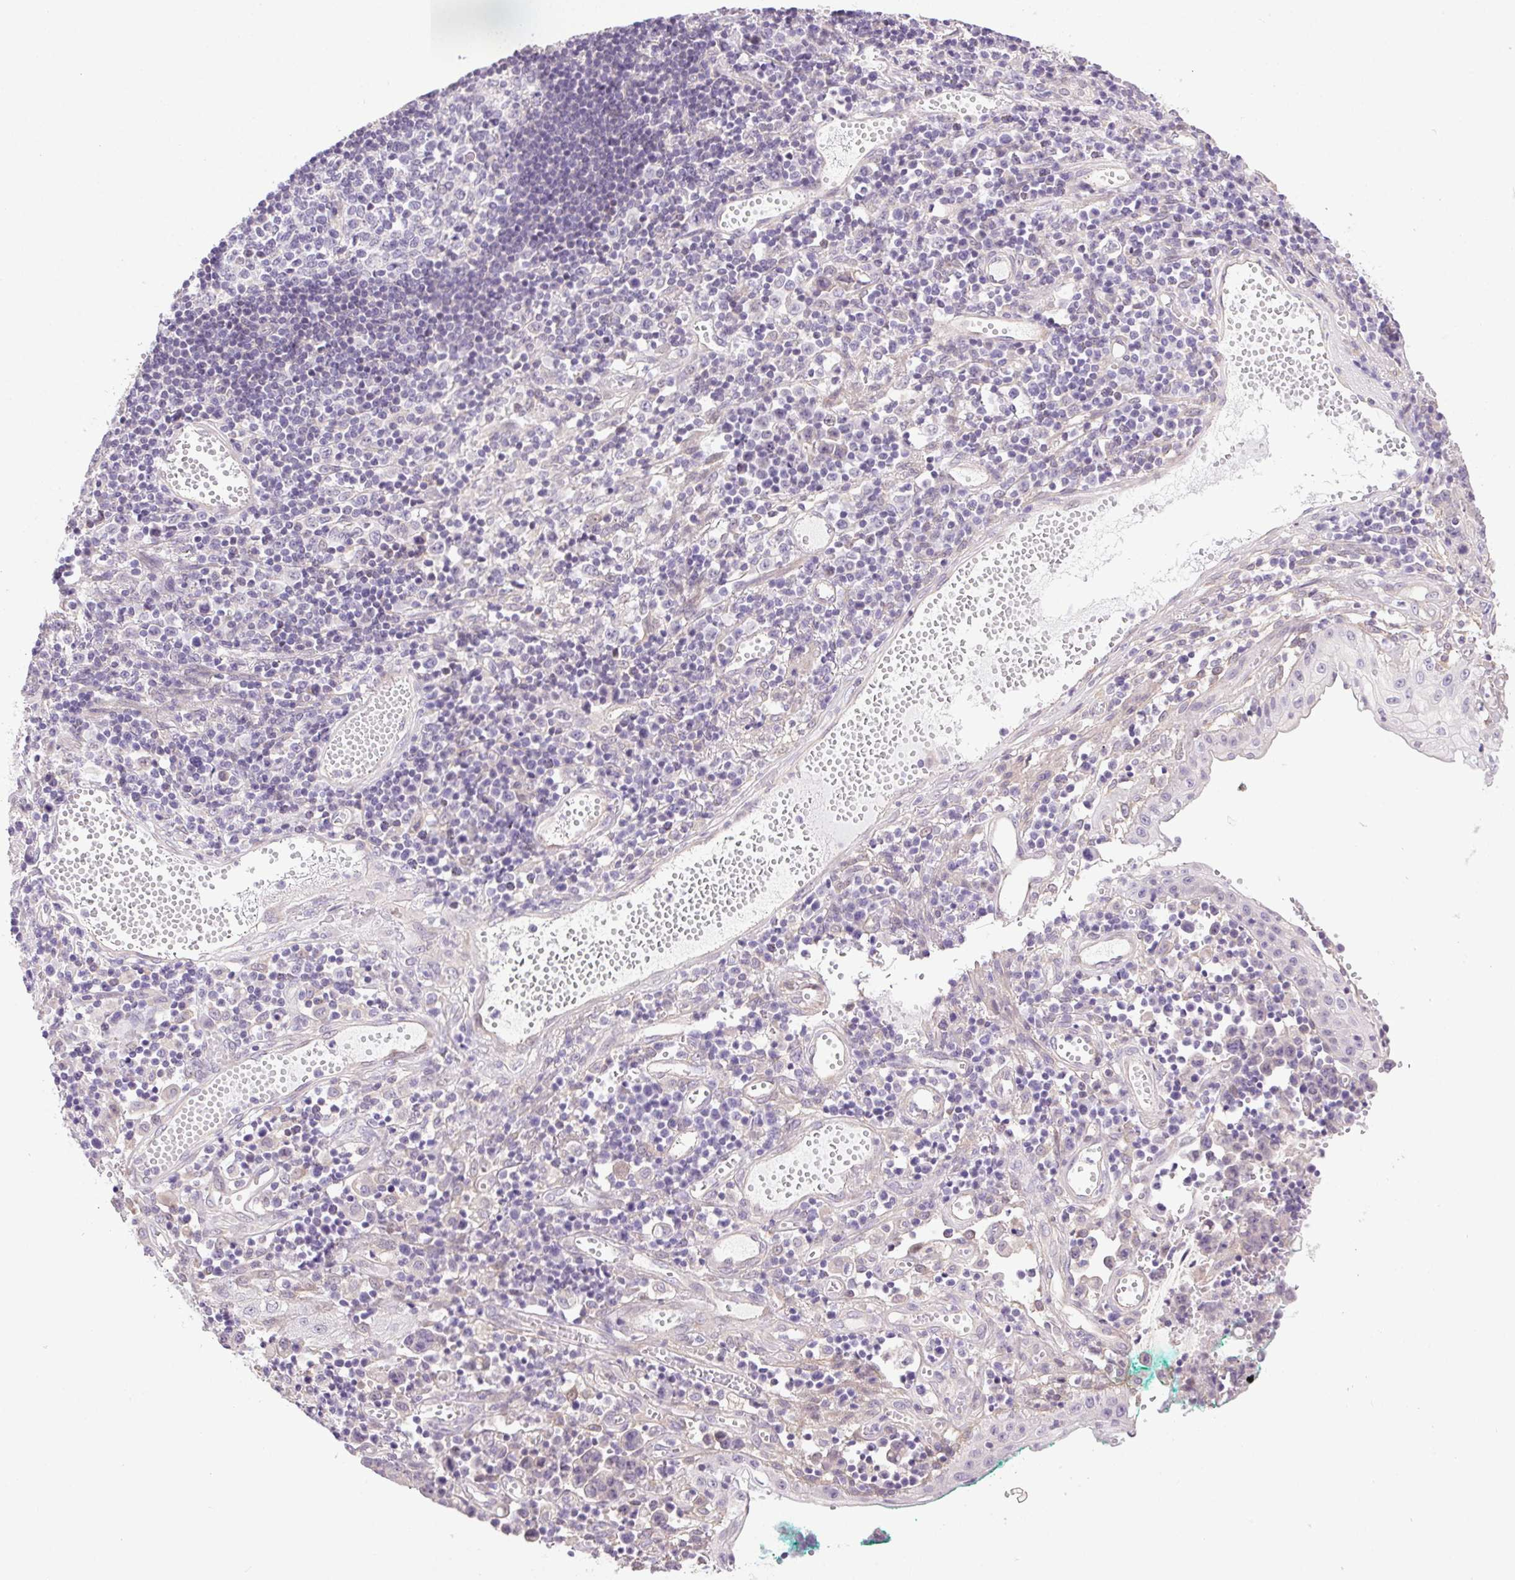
{"staining": {"intensity": "negative", "quantity": "none", "location": "none"}, "tissue": "stomach cancer", "cell_type": "Tumor cells", "image_type": "cancer", "snomed": [{"axis": "morphology", "description": "Adenocarcinoma, NOS"}, {"axis": "topography", "description": "Stomach, upper"}], "caption": "DAB (3,3'-diaminobenzidine) immunohistochemical staining of stomach cancer exhibits no significant staining in tumor cells. (IHC, brightfield microscopy, high magnification).", "gene": "SYT11", "patient": {"sex": "male", "age": 69}}